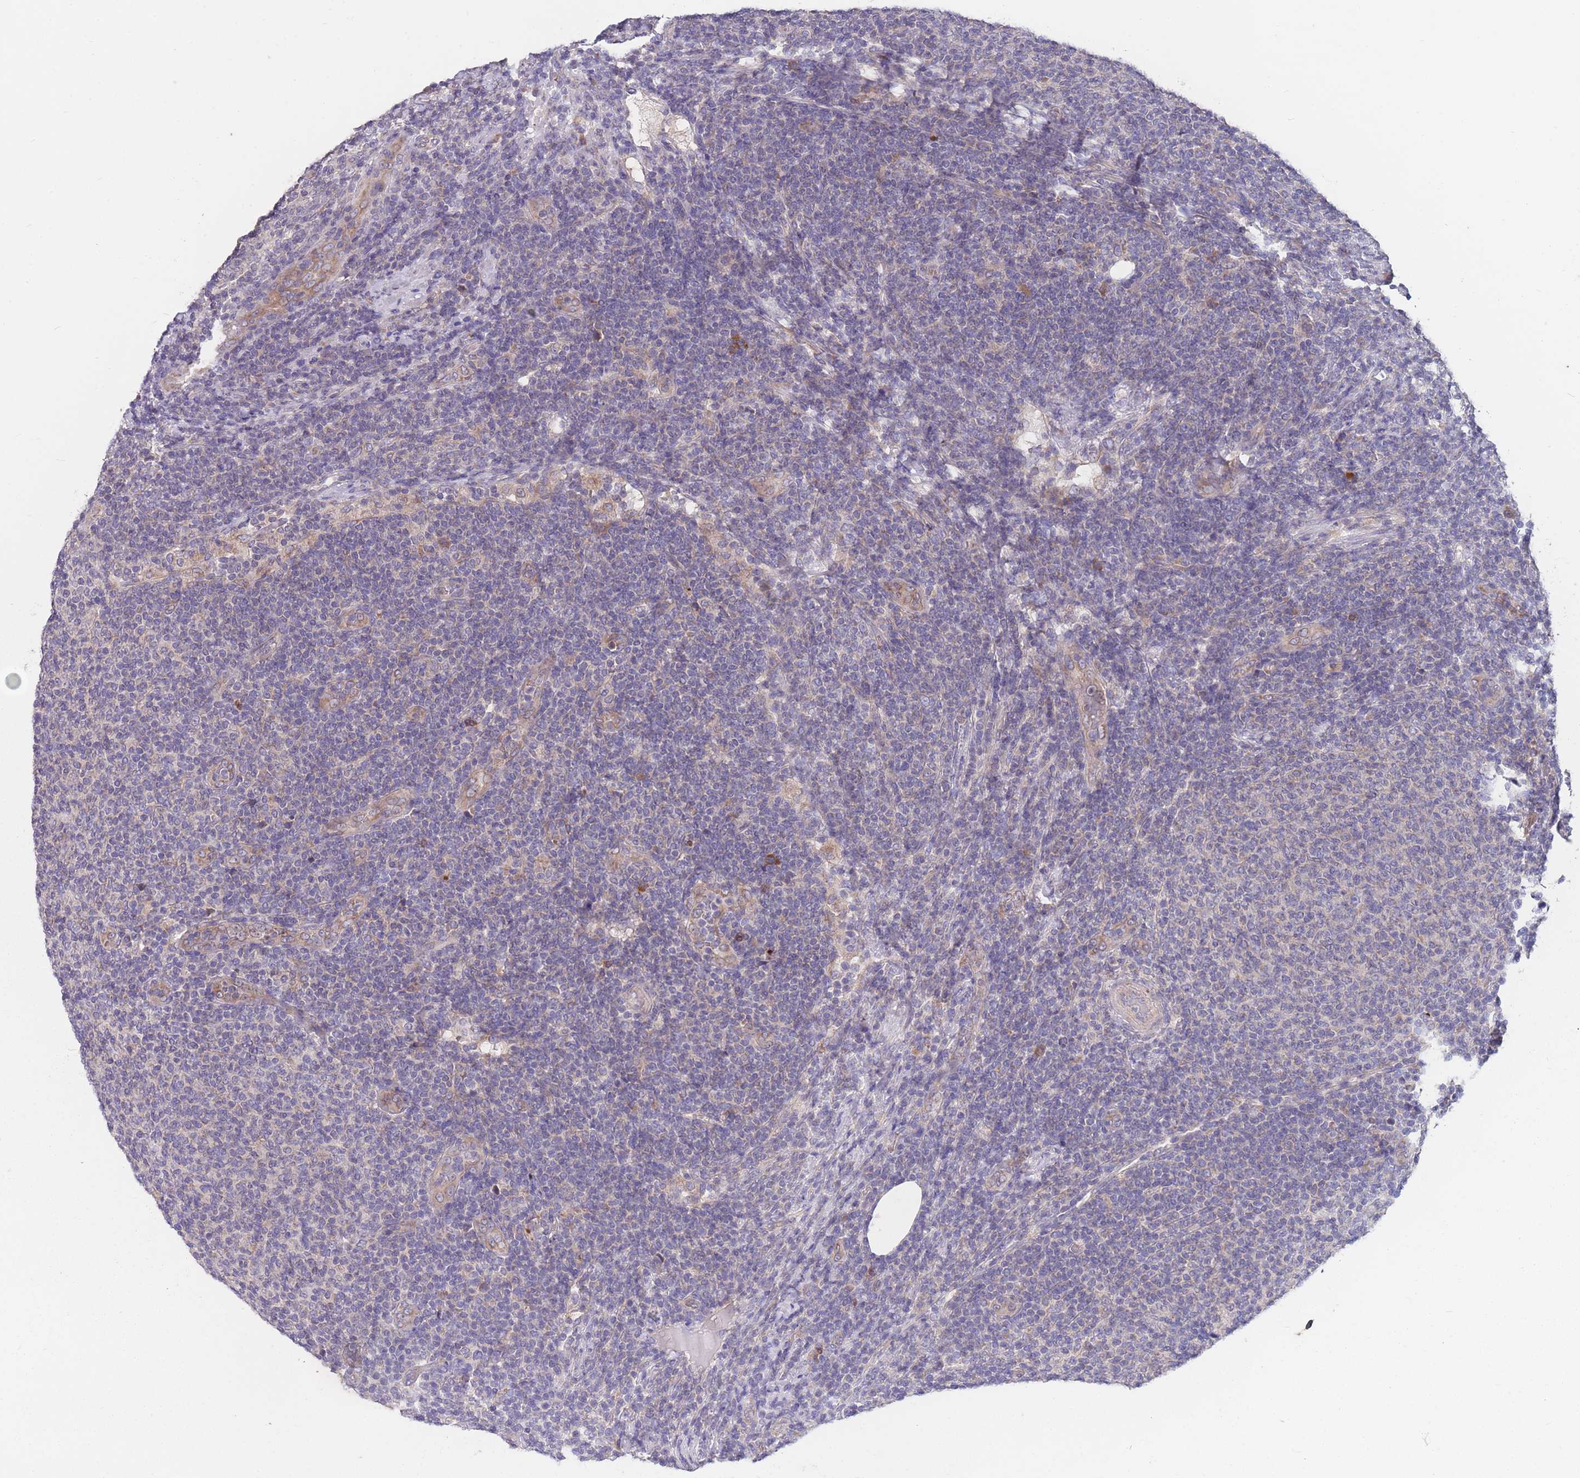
{"staining": {"intensity": "negative", "quantity": "none", "location": "none"}, "tissue": "lymphoma", "cell_type": "Tumor cells", "image_type": "cancer", "snomed": [{"axis": "morphology", "description": "Malignant lymphoma, non-Hodgkin's type, Low grade"}, {"axis": "topography", "description": "Lymph node"}], "caption": "A high-resolution micrograph shows immunohistochemistry staining of lymphoma, which reveals no significant expression in tumor cells.", "gene": "STIM2", "patient": {"sex": "male", "age": 66}}